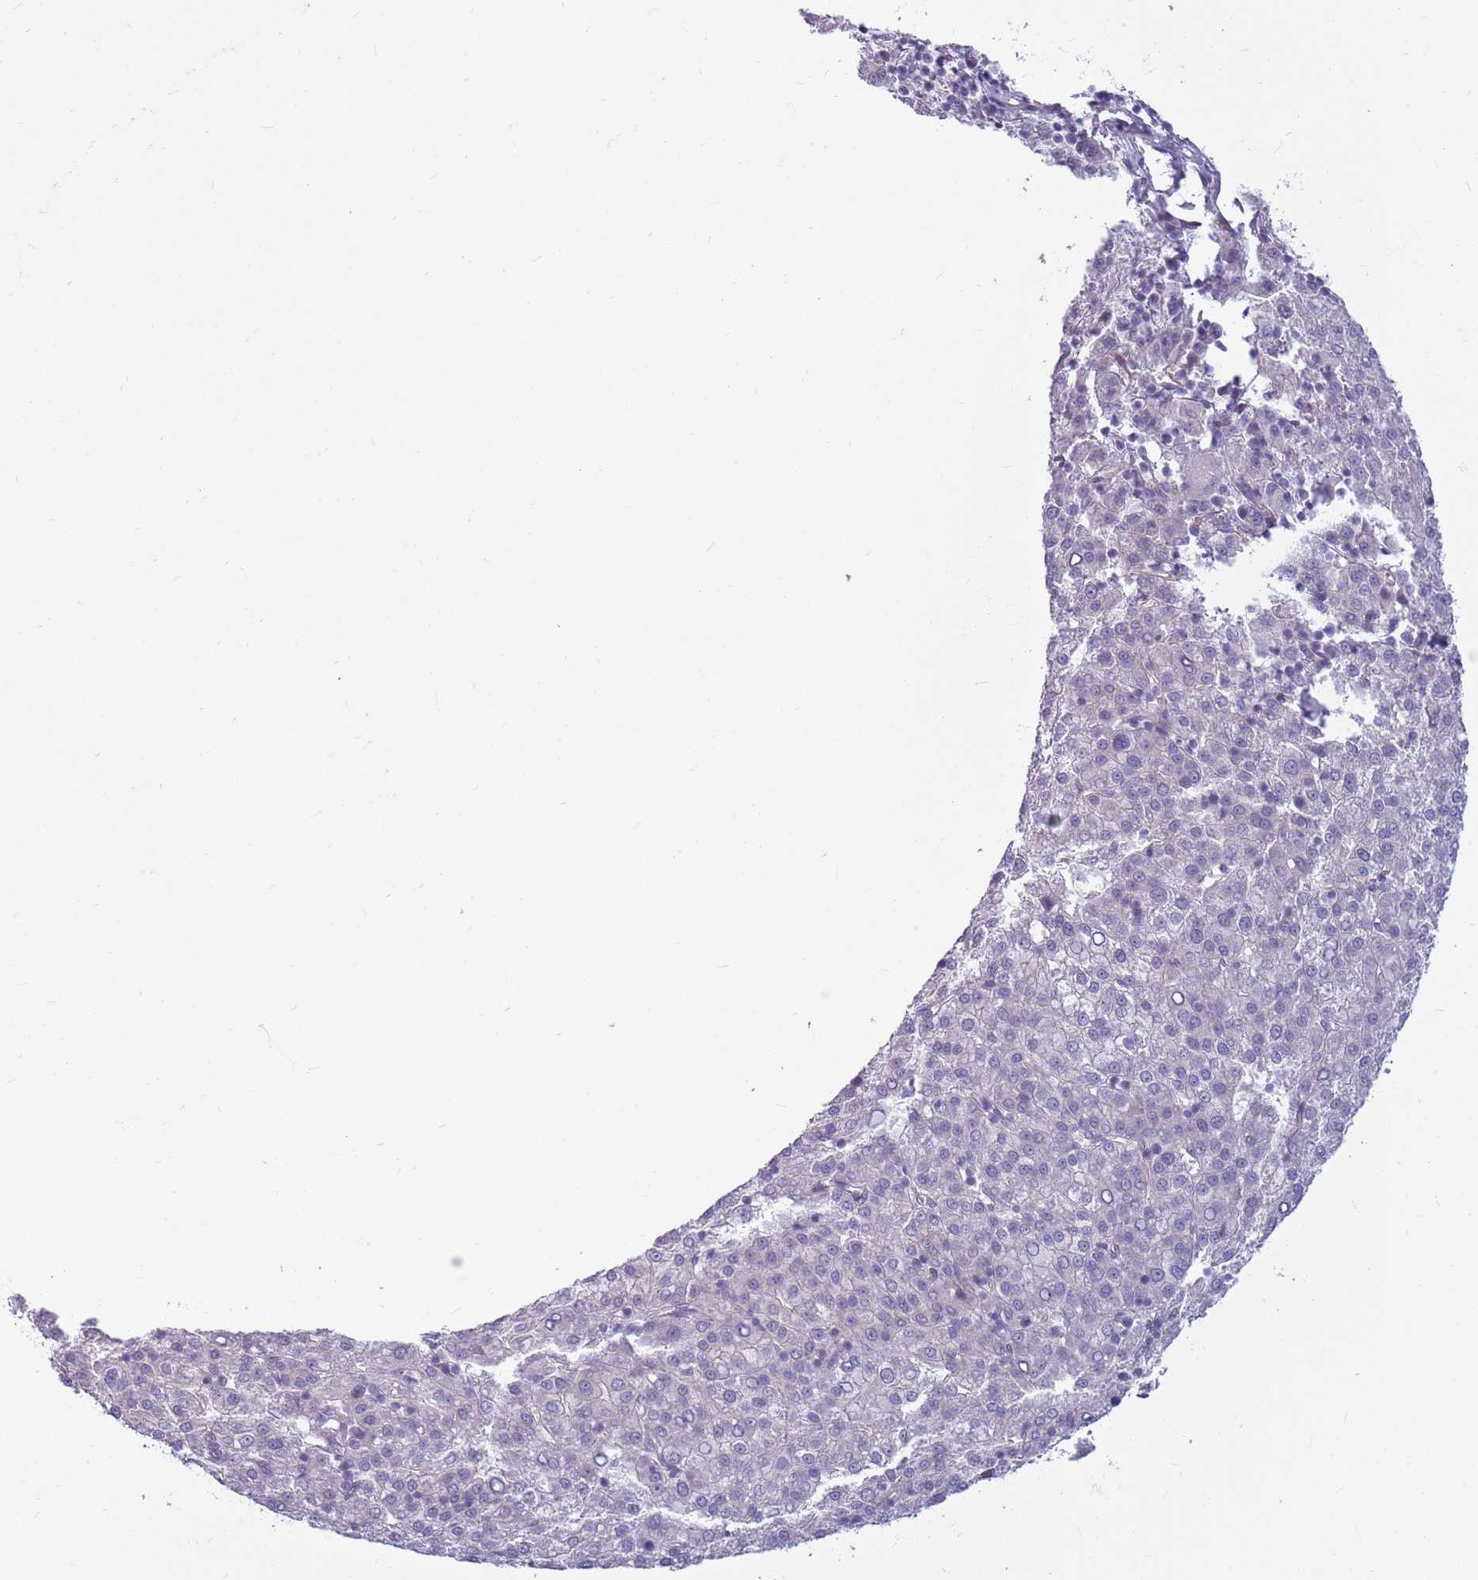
{"staining": {"intensity": "negative", "quantity": "none", "location": "none"}, "tissue": "liver cancer", "cell_type": "Tumor cells", "image_type": "cancer", "snomed": [{"axis": "morphology", "description": "Carcinoma, Hepatocellular, NOS"}, {"axis": "topography", "description": "Liver"}], "caption": "Immunohistochemical staining of human liver cancer displays no significant expression in tumor cells.", "gene": "PARP8", "patient": {"sex": "female", "age": 58}}